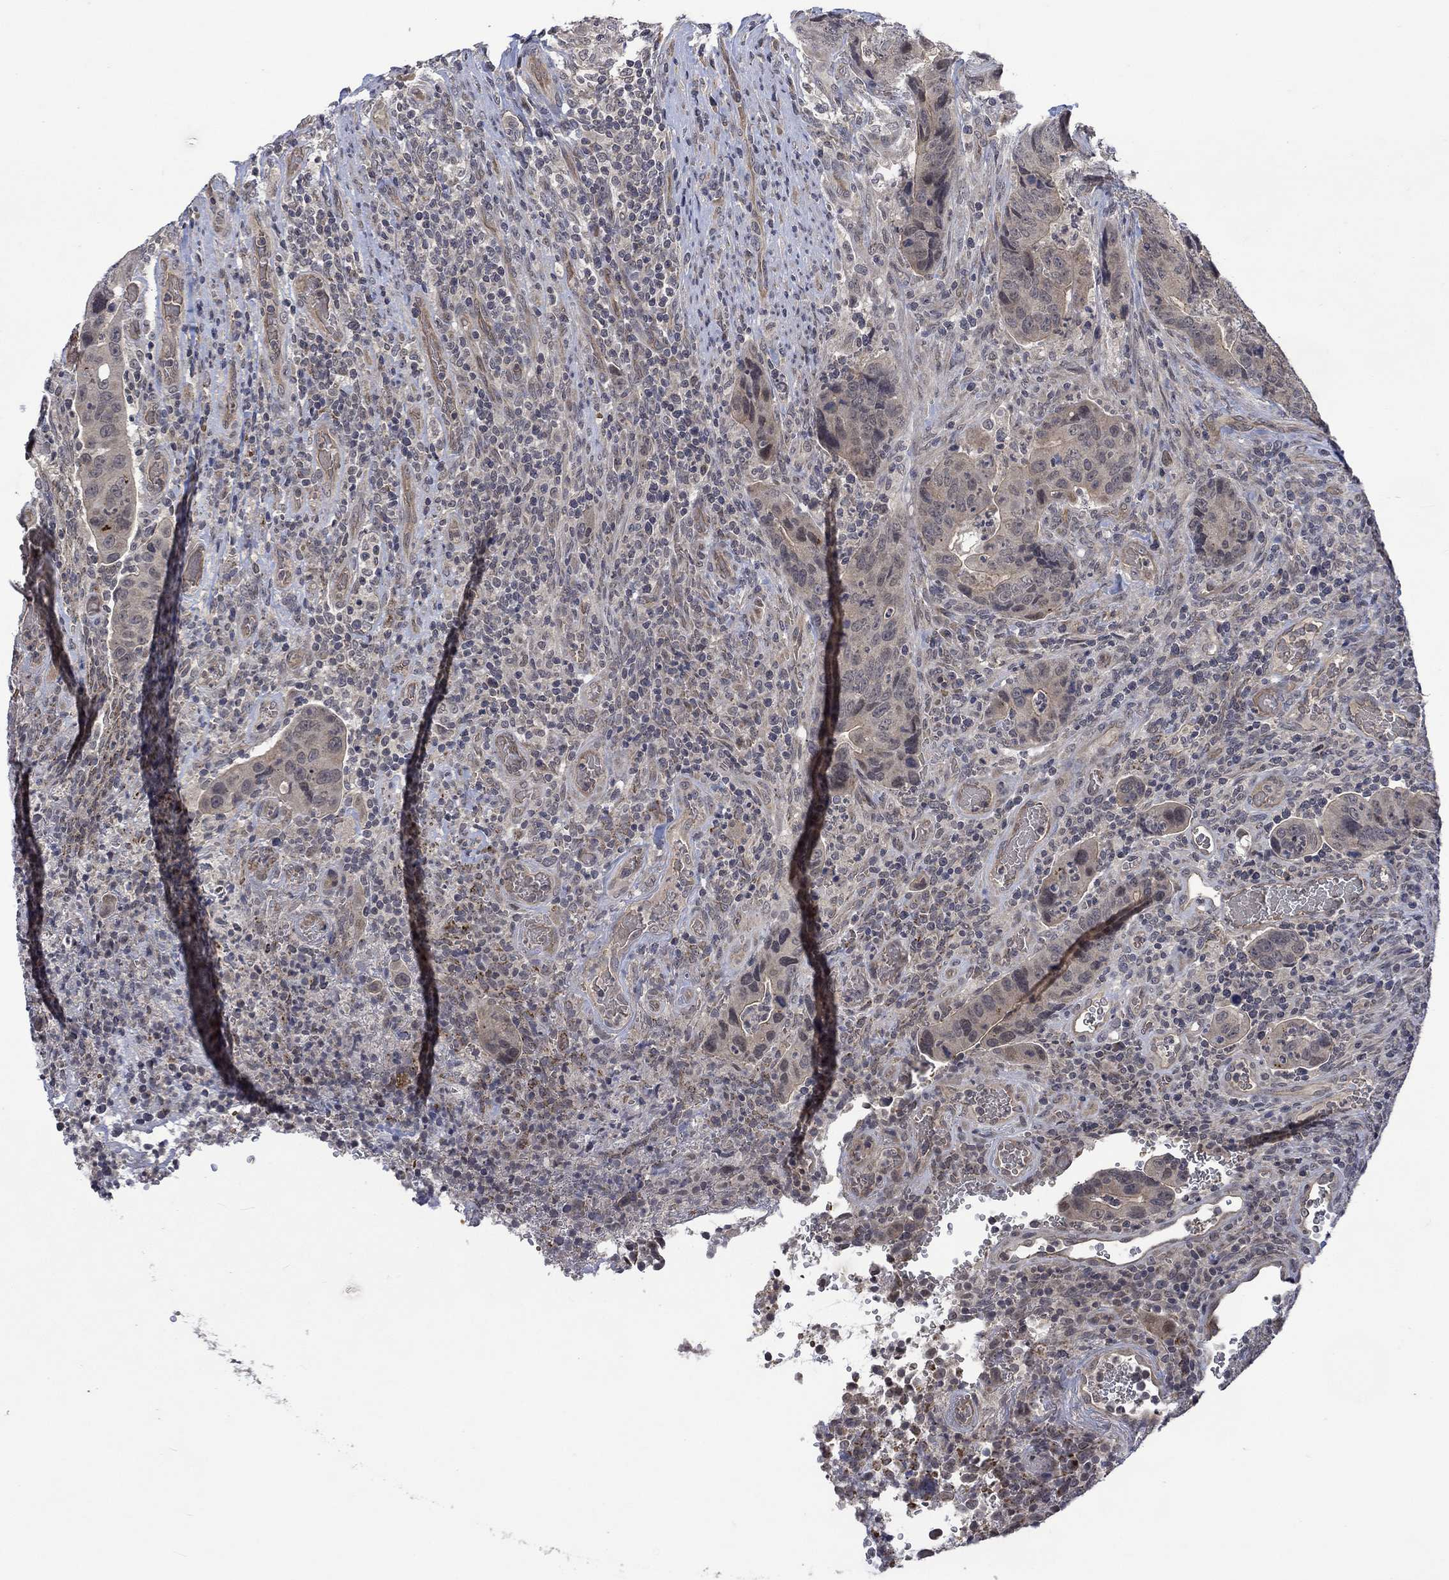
{"staining": {"intensity": "negative", "quantity": "none", "location": "none"}, "tissue": "colorectal cancer", "cell_type": "Tumor cells", "image_type": "cancer", "snomed": [{"axis": "morphology", "description": "Adenocarcinoma, NOS"}, {"axis": "topography", "description": "Colon"}], "caption": "Tumor cells show no significant protein staining in adenocarcinoma (colorectal).", "gene": "GRIN2D", "patient": {"sex": "female", "age": 56}}